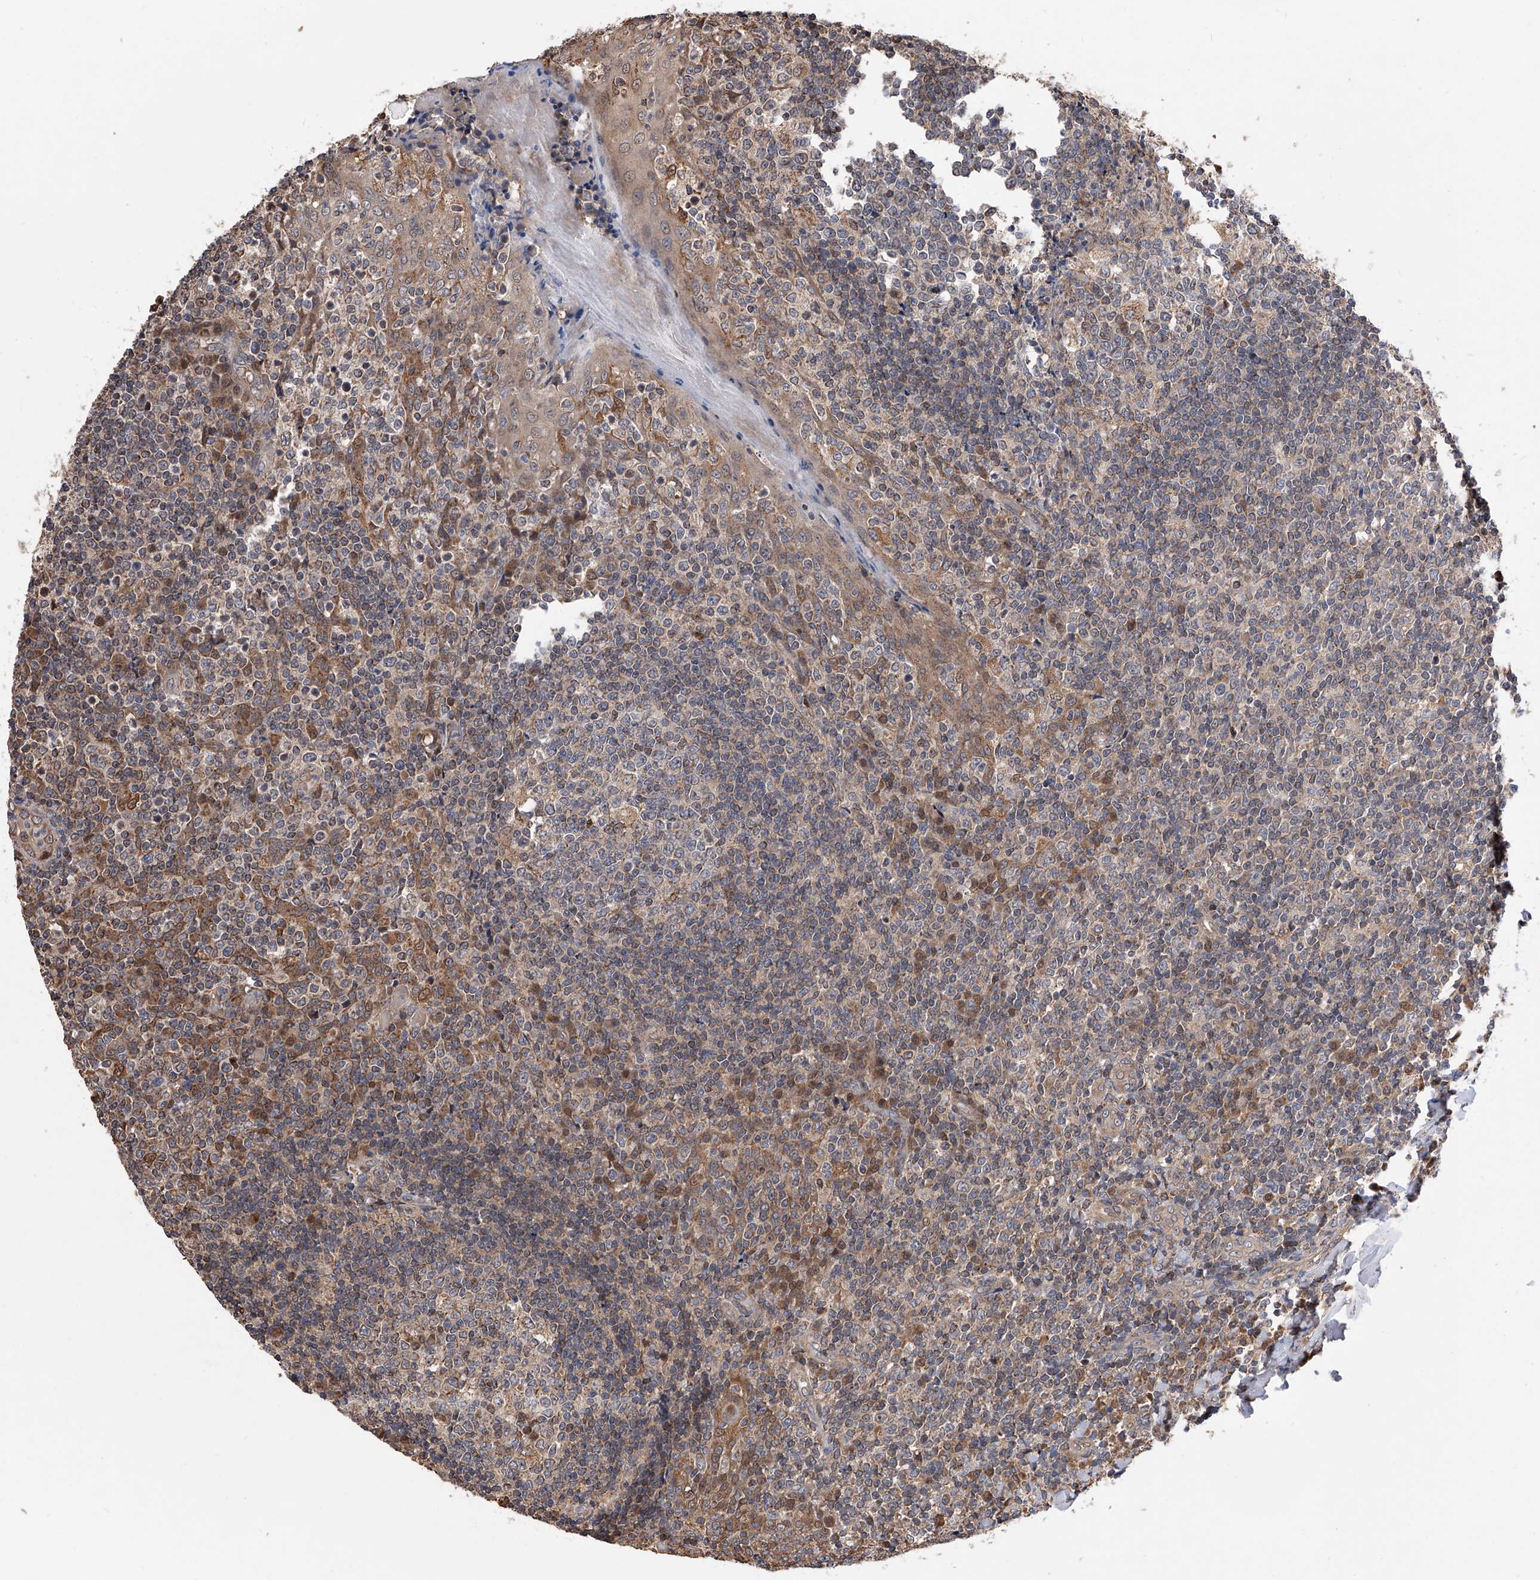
{"staining": {"intensity": "moderate", "quantity": "<25%", "location": "cytoplasmic/membranous"}, "tissue": "tonsil", "cell_type": "Germinal center cells", "image_type": "normal", "snomed": [{"axis": "morphology", "description": "Normal tissue, NOS"}, {"axis": "topography", "description": "Tonsil"}], "caption": "Immunohistochemistry photomicrograph of normal tonsil stained for a protein (brown), which reveals low levels of moderate cytoplasmic/membranous positivity in about <25% of germinal center cells.", "gene": "GMDS", "patient": {"sex": "female", "age": 19}}